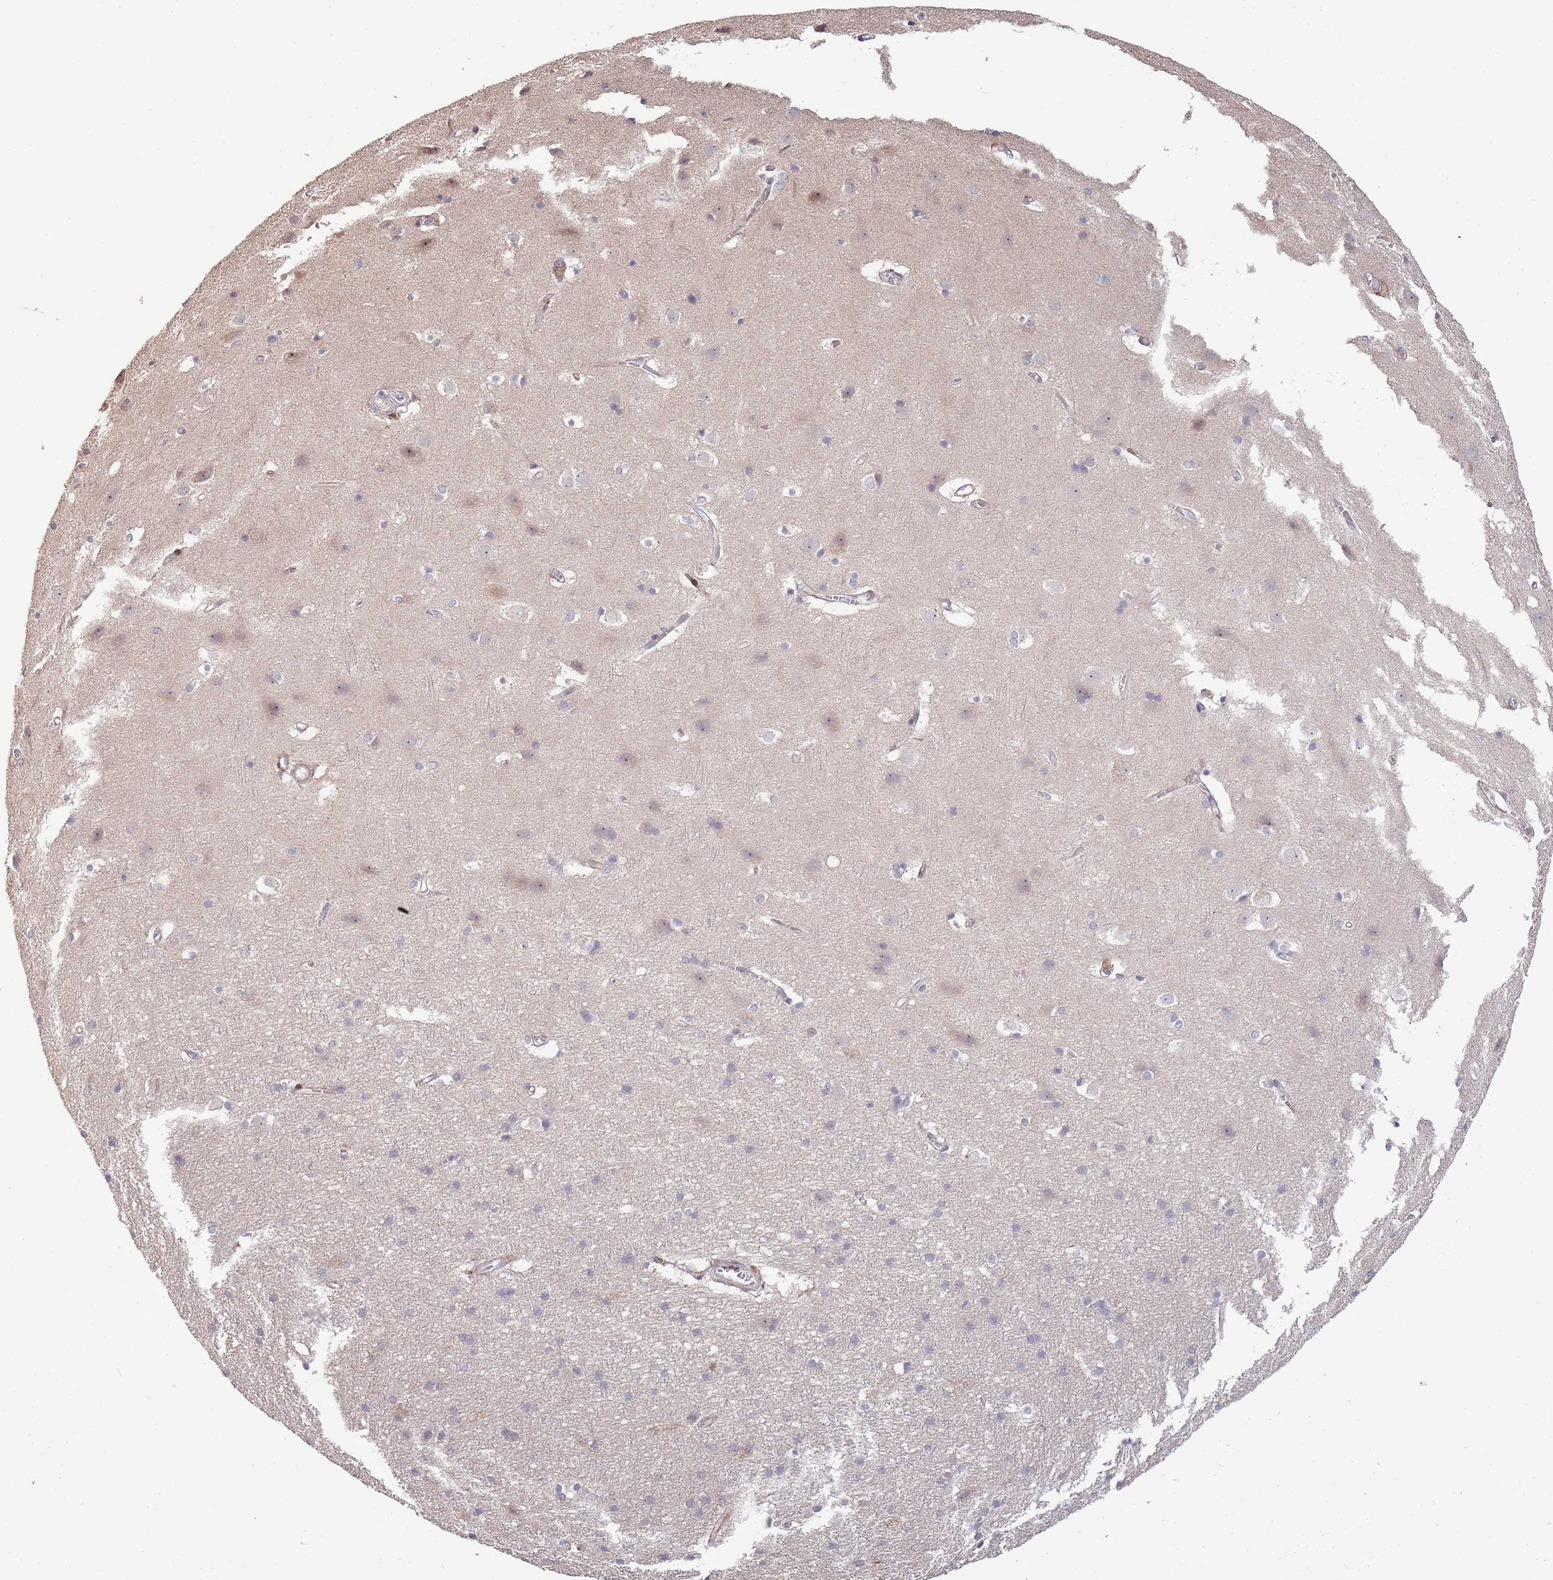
{"staining": {"intensity": "negative", "quantity": "none", "location": "none"}, "tissue": "cerebral cortex", "cell_type": "Endothelial cells", "image_type": "normal", "snomed": [{"axis": "morphology", "description": "Normal tissue, NOS"}, {"axis": "topography", "description": "Cerebral cortex"}], "caption": "DAB (3,3'-diaminobenzidine) immunohistochemical staining of normal human cerebral cortex demonstrates no significant positivity in endothelial cells.", "gene": "SYNDIG1L", "patient": {"sex": "male", "age": 54}}